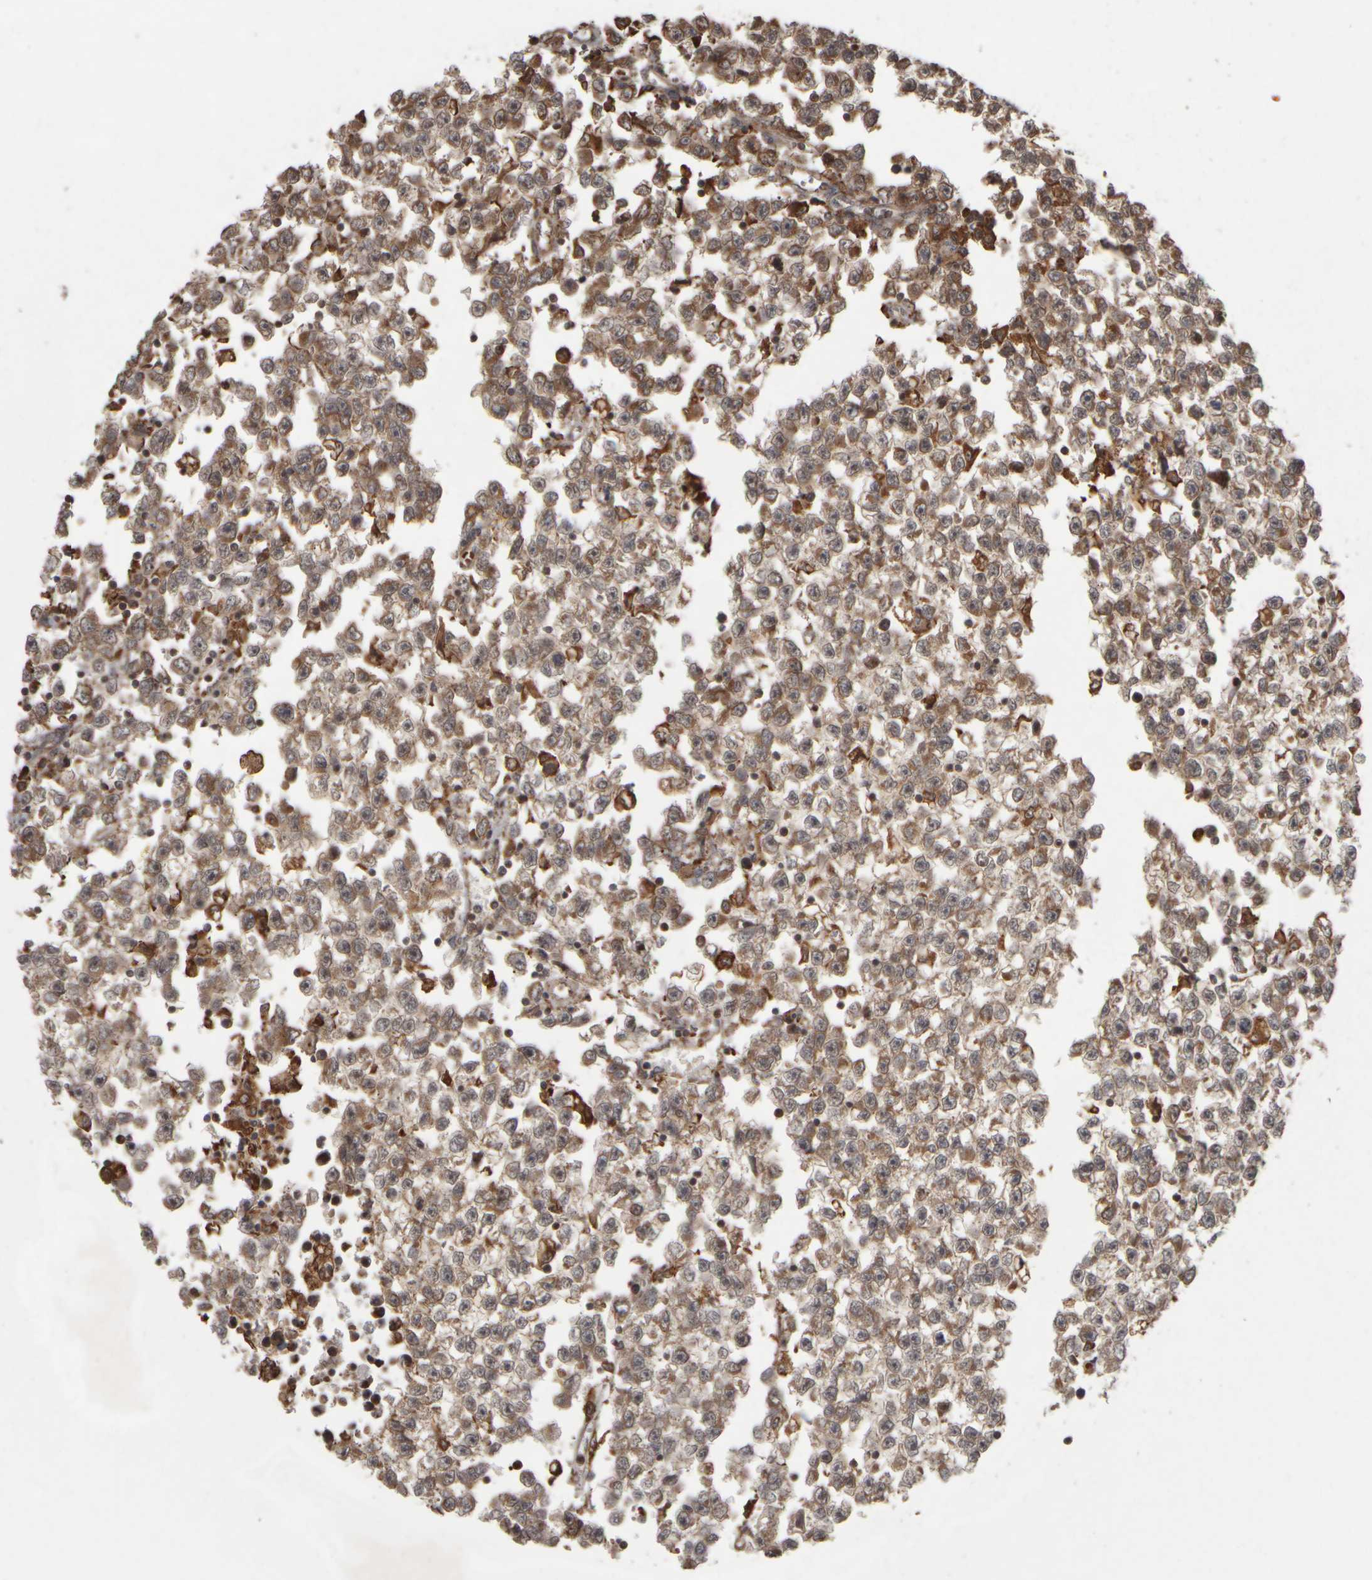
{"staining": {"intensity": "moderate", "quantity": ">75%", "location": "cytoplasmic/membranous"}, "tissue": "testis cancer", "cell_type": "Tumor cells", "image_type": "cancer", "snomed": [{"axis": "morphology", "description": "Seminoma, NOS"}, {"axis": "morphology", "description": "Carcinoma, Embryonal, NOS"}, {"axis": "topography", "description": "Testis"}], "caption": "Immunohistochemical staining of embryonal carcinoma (testis) displays medium levels of moderate cytoplasmic/membranous expression in approximately >75% of tumor cells.", "gene": "AGBL3", "patient": {"sex": "male", "age": 51}}